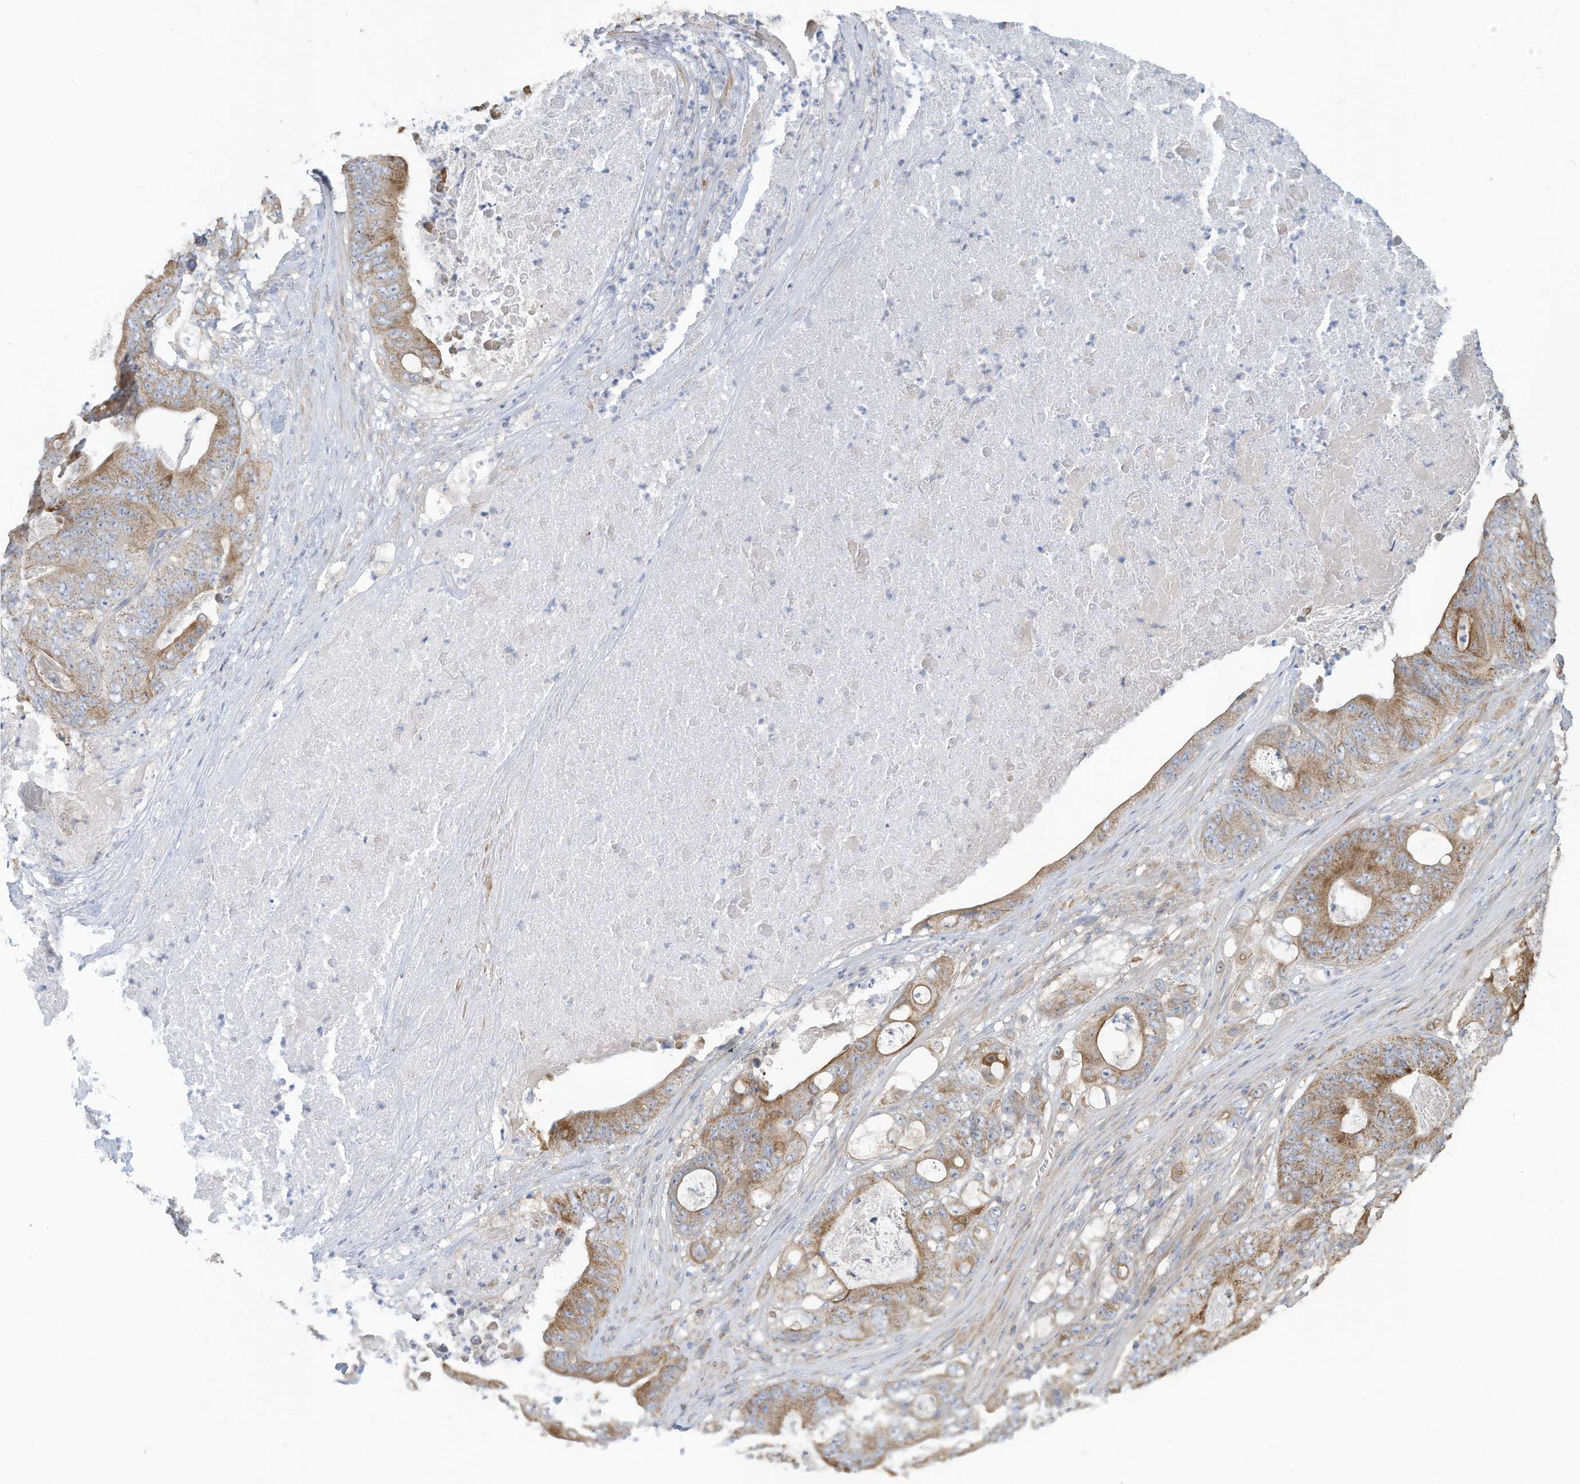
{"staining": {"intensity": "moderate", "quantity": ">75%", "location": "cytoplasmic/membranous"}, "tissue": "stomach cancer", "cell_type": "Tumor cells", "image_type": "cancer", "snomed": [{"axis": "morphology", "description": "Adenocarcinoma, NOS"}, {"axis": "topography", "description": "Stomach"}], "caption": "Stomach adenocarcinoma was stained to show a protein in brown. There is medium levels of moderate cytoplasmic/membranous staining in approximately >75% of tumor cells.", "gene": "GTPBP2", "patient": {"sex": "female", "age": 73}}